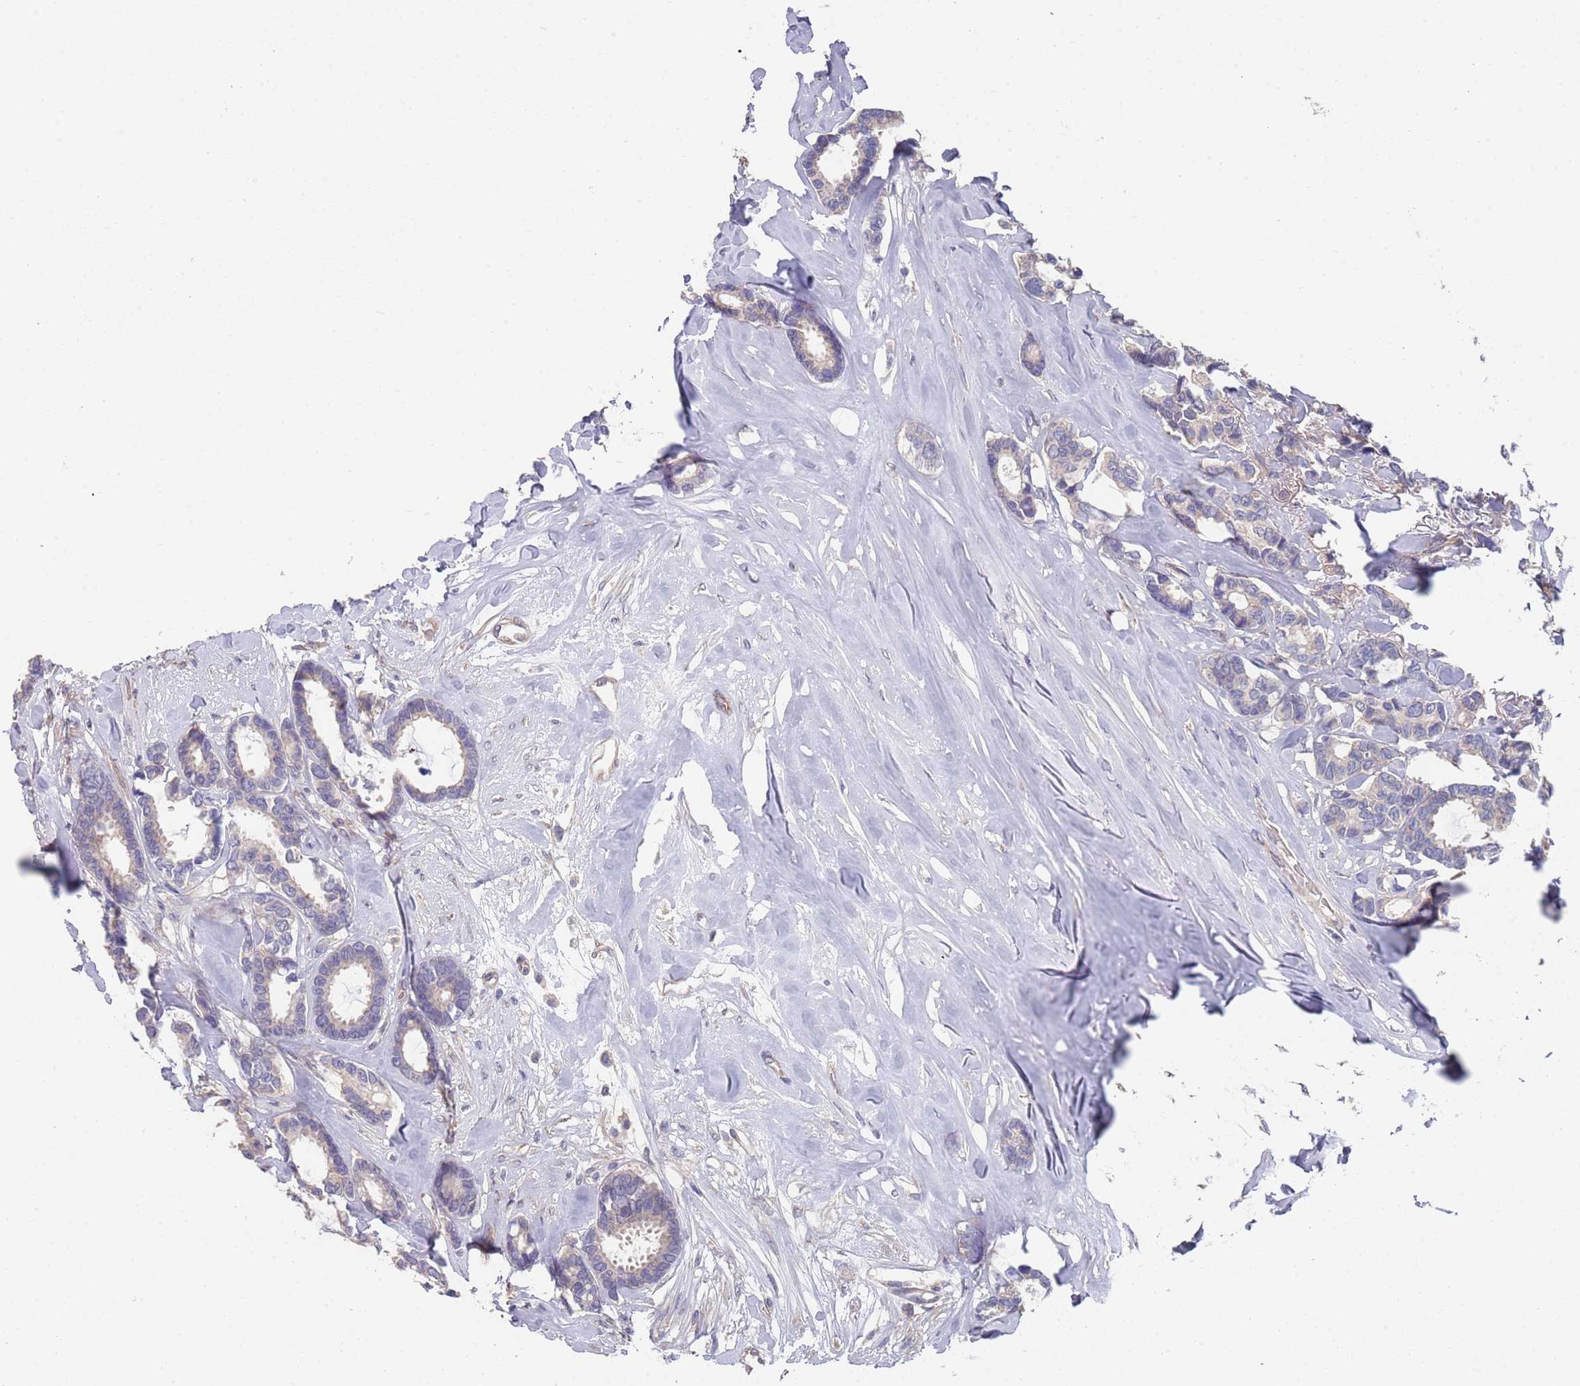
{"staining": {"intensity": "negative", "quantity": "none", "location": "none"}, "tissue": "breast cancer", "cell_type": "Tumor cells", "image_type": "cancer", "snomed": [{"axis": "morphology", "description": "Duct carcinoma"}, {"axis": "topography", "description": "Breast"}], "caption": "Immunohistochemistry (IHC) histopathology image of human breast cancer stained for a protein (brown), which displays no positivity in tumor cells.", "gene": "ANK2", "patient": {"sex": "female", "age": 87}}